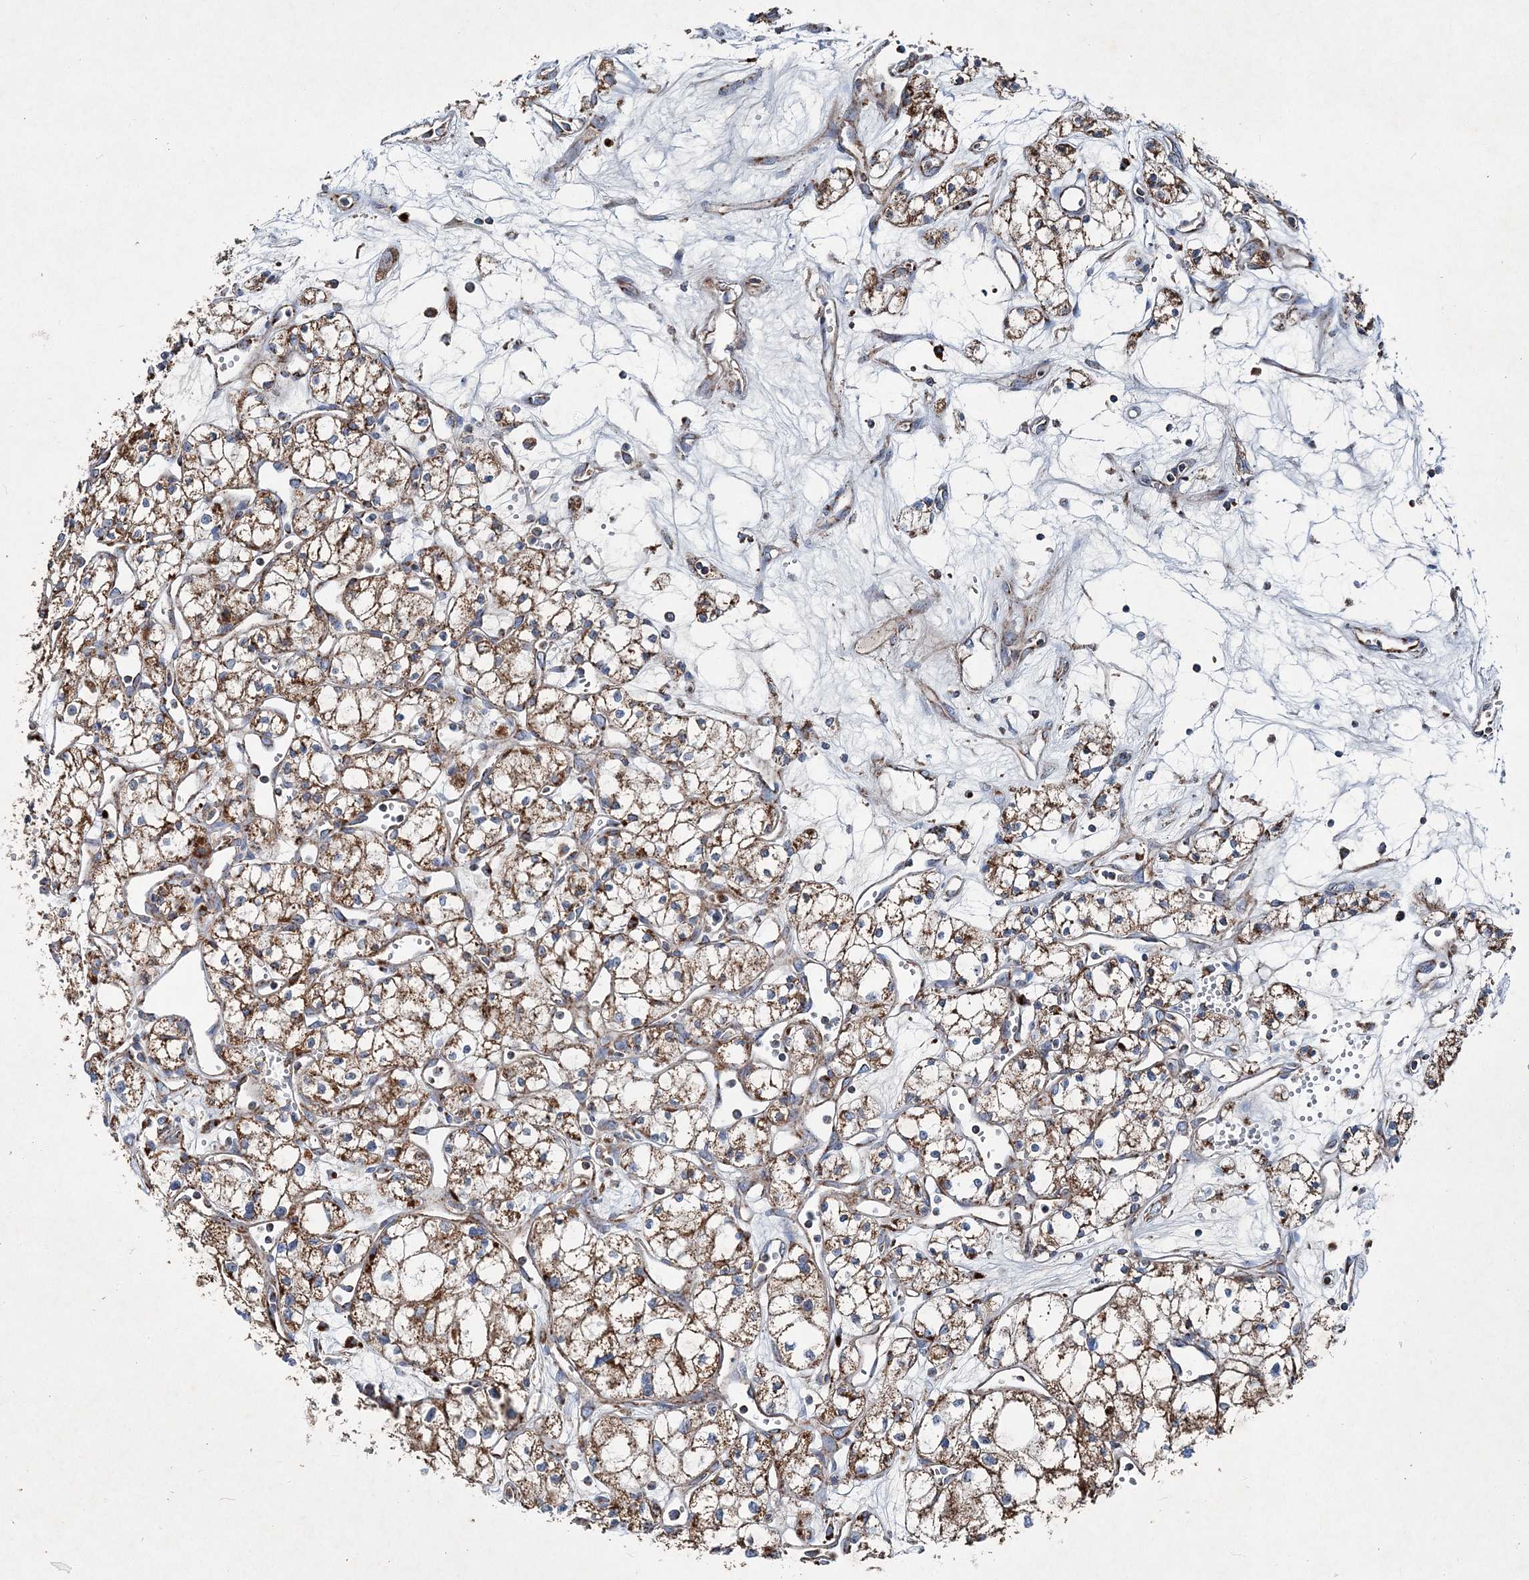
{"staining": {"intensity": "moderate", "quantity": ">75%", "location": "cytoplasmic/membranous"}, "tissue": "renal cancer", "cell_type": "Tumor cells", "image_type": "cancer", "snomed": [{"axis": "morphology", "description": "Adenocarcinoma, NOS"}, {"axis": "topography", "description": "Kidney"}], "caption": "This histopathology image reveals renal adenocarcinoma stained with IHC to label a protein in brown. The cytoplasmic/membranous of tumor cells show moderate positivity for the protein. Nuclei are counter-stained blue.", "gene": "SPAG16", "patient": {"sex": "male", "age": 59}}